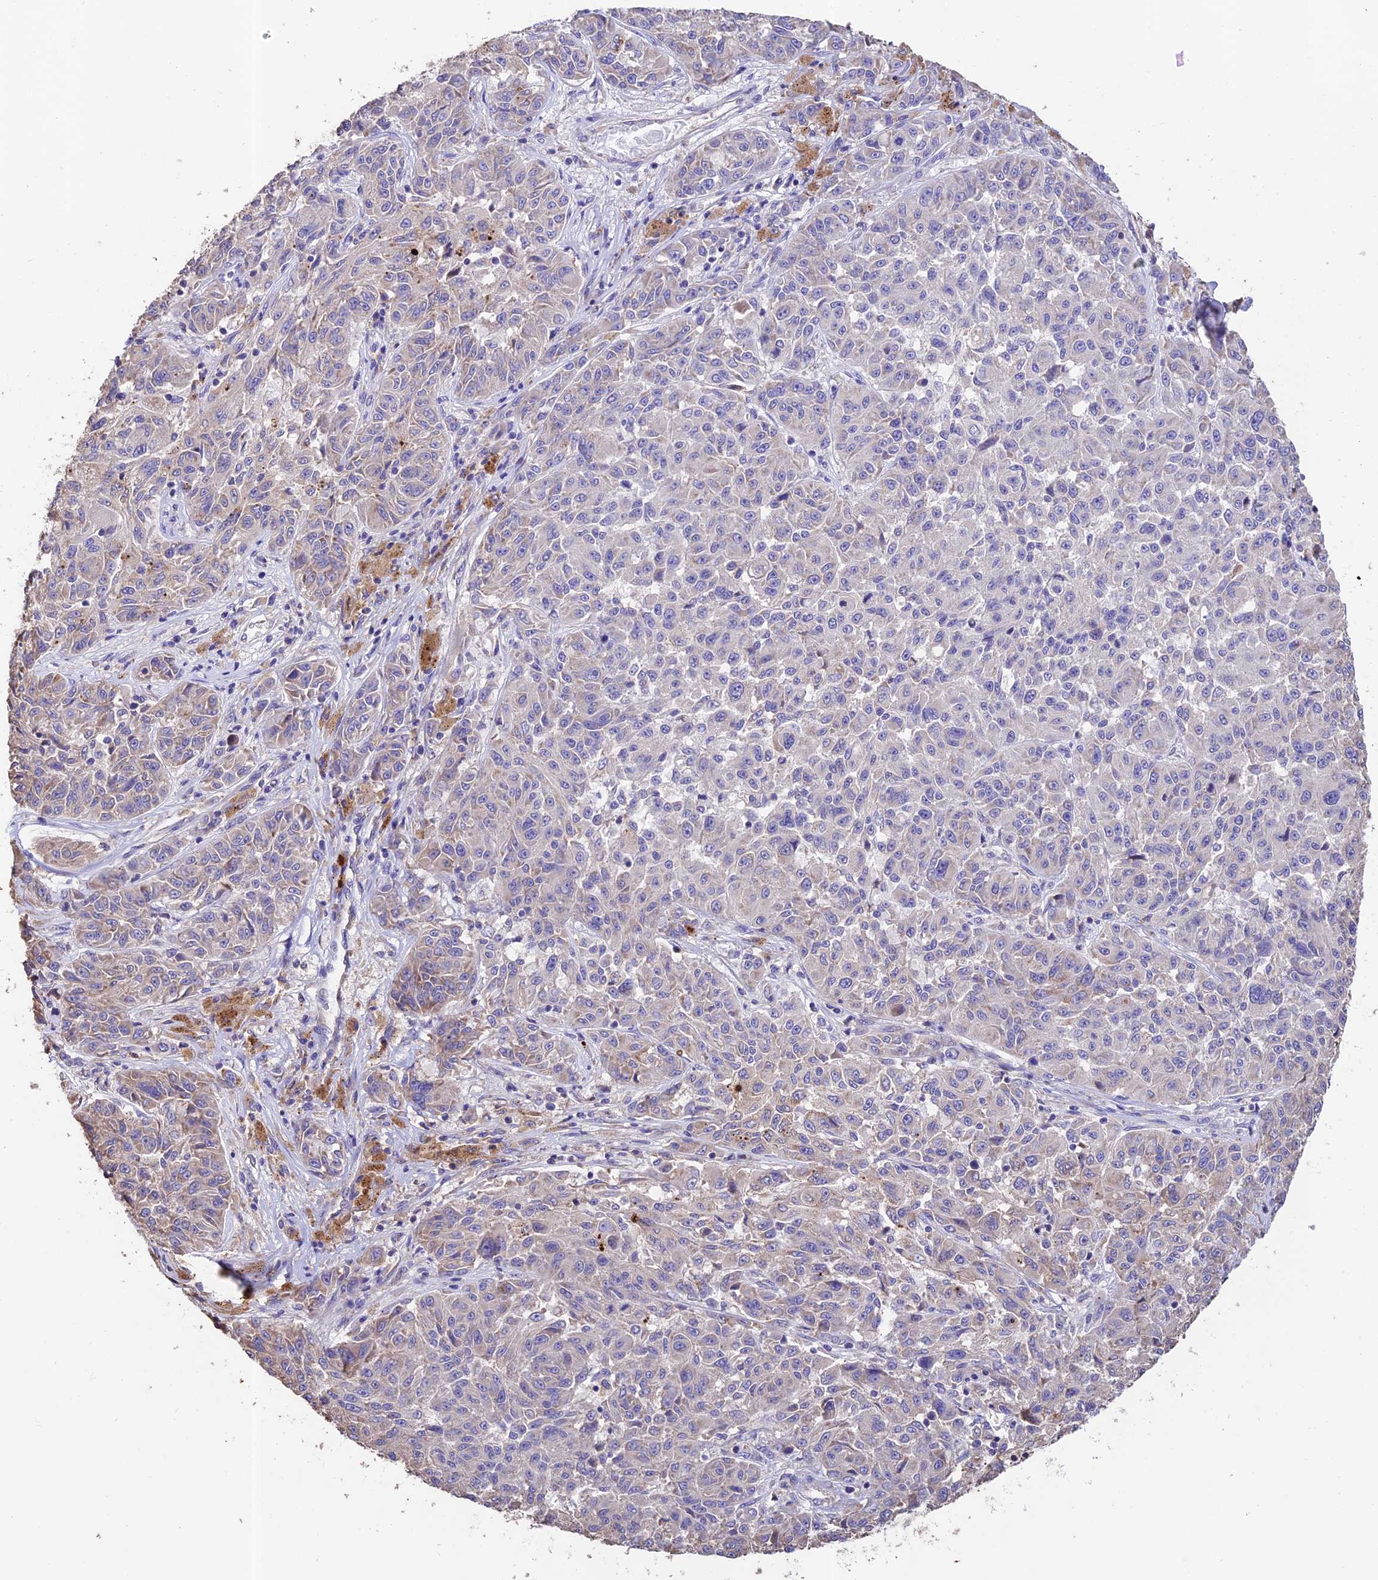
{"staining": {"intensity": "negative", "quantity": "none", "location": "none"}, "tissue": "melanoma", "cell_type": "Tumor cells", "image_type": "cancer", "snomed": [{"axis": "morphology", "description": "Malignant melanoma, NOS"}, {"axis": "topography", "description": "Skin"}], "caption": "Immunohistochemical staining of human melanoma shows no significant staining in tumor cells. (DAB immunohistochemistry visualized using brightfield microscopy, high magnification).", "gene": "EMC3", "patient": {"sex": "male", "age": 53}}